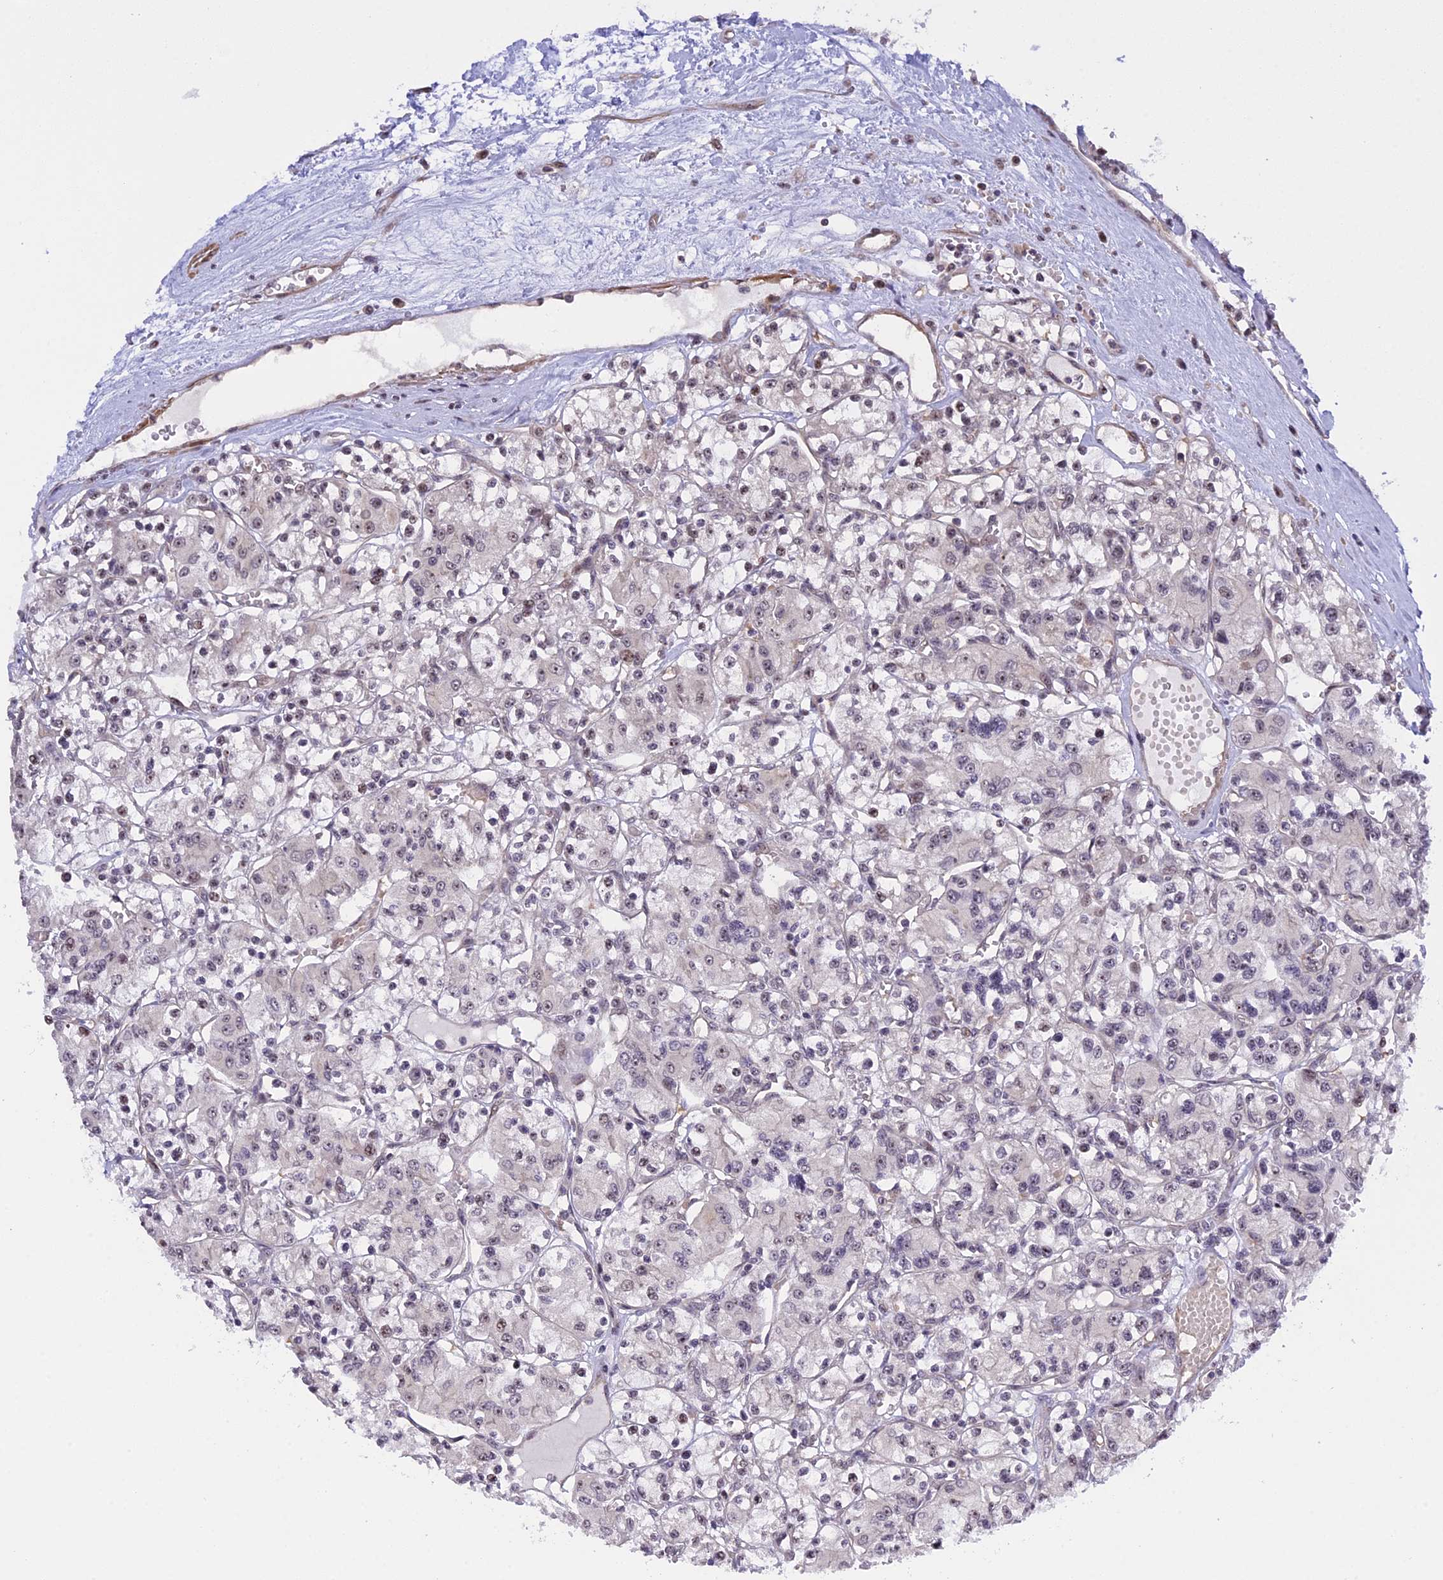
{"staining": {"intensity": "negative", "quantity": "none", "location": "none"}, "tissue": "renal cancer", "cell_type": "Tumor cells", "image_type": "cancer", "snomed": [{"axis": "morphology", "description": "Adenocarcinoma, NOS"}, {"axis": "topography", "description": "Kidney"}], "caption": "The immunohistochemistry micrograph has no significant staining in tumor cells of renal cancer (adenocarcinoma) tissue. Brightfield microscopy of IHC stained with DAB (brown) and hematoxylin (blue), captured at high magnification.", "gene": "MGA", "patient": {"sex": "female", "age": 59}}